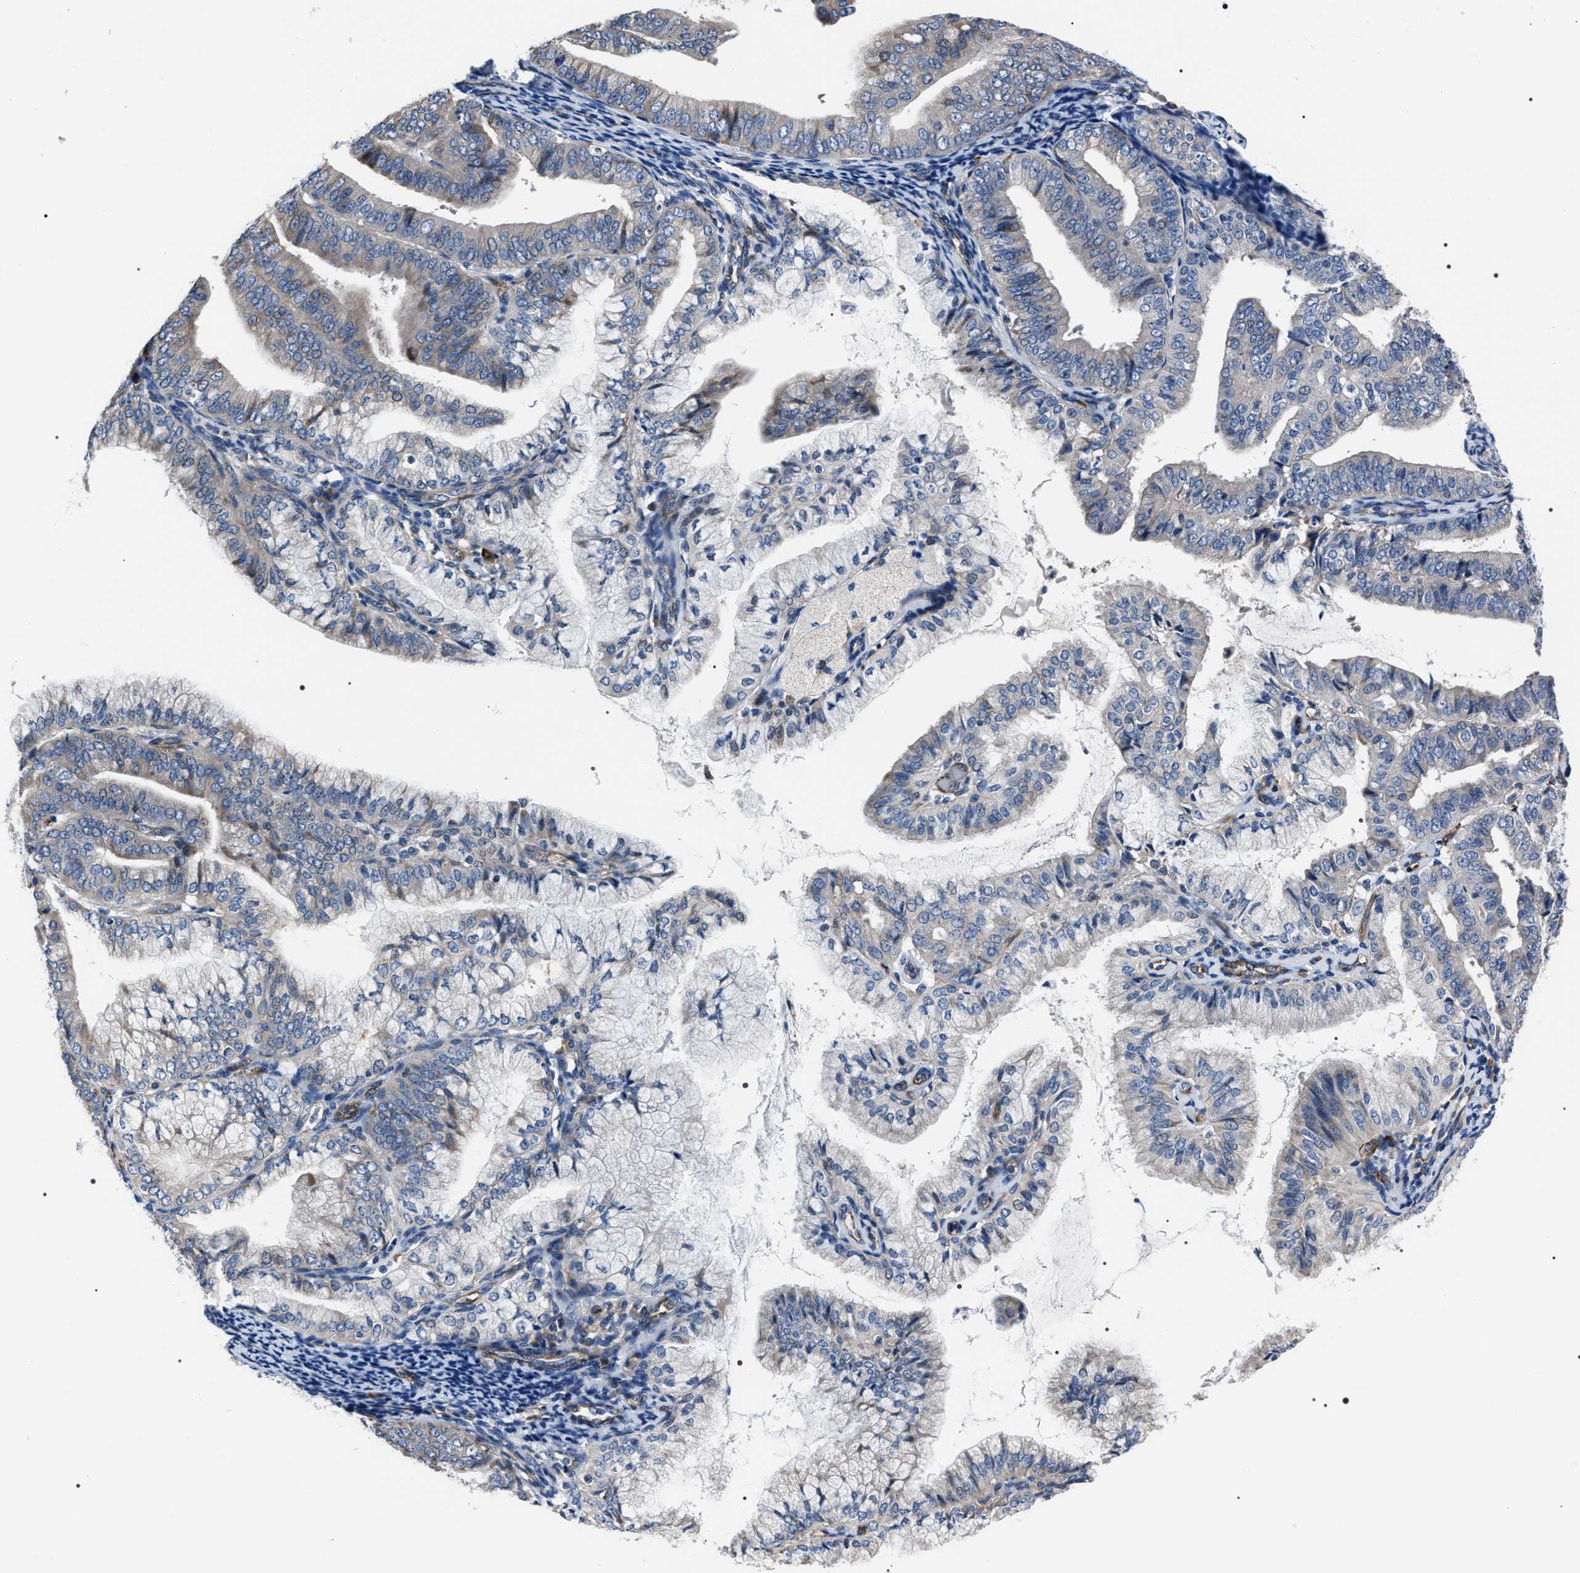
{"staining": {"intensity": "negative", "quantity": "none", "location": "none"}, "tissue": "endometrial cancer", "cell_type": "Tumor cells", "image_type": "cancer", "snomed": [{"axis": "morphology", "description": "Adenocarcinoma, NOS"}, {"axis": "topography", "description": "Endometrium"}], "caption": "The photomicrograph shows no significant staining in tumor cells of endometrial adenocarcinoma.", "gene": "PKD1L1", "patient": {"sex": "female", "age": 63}}